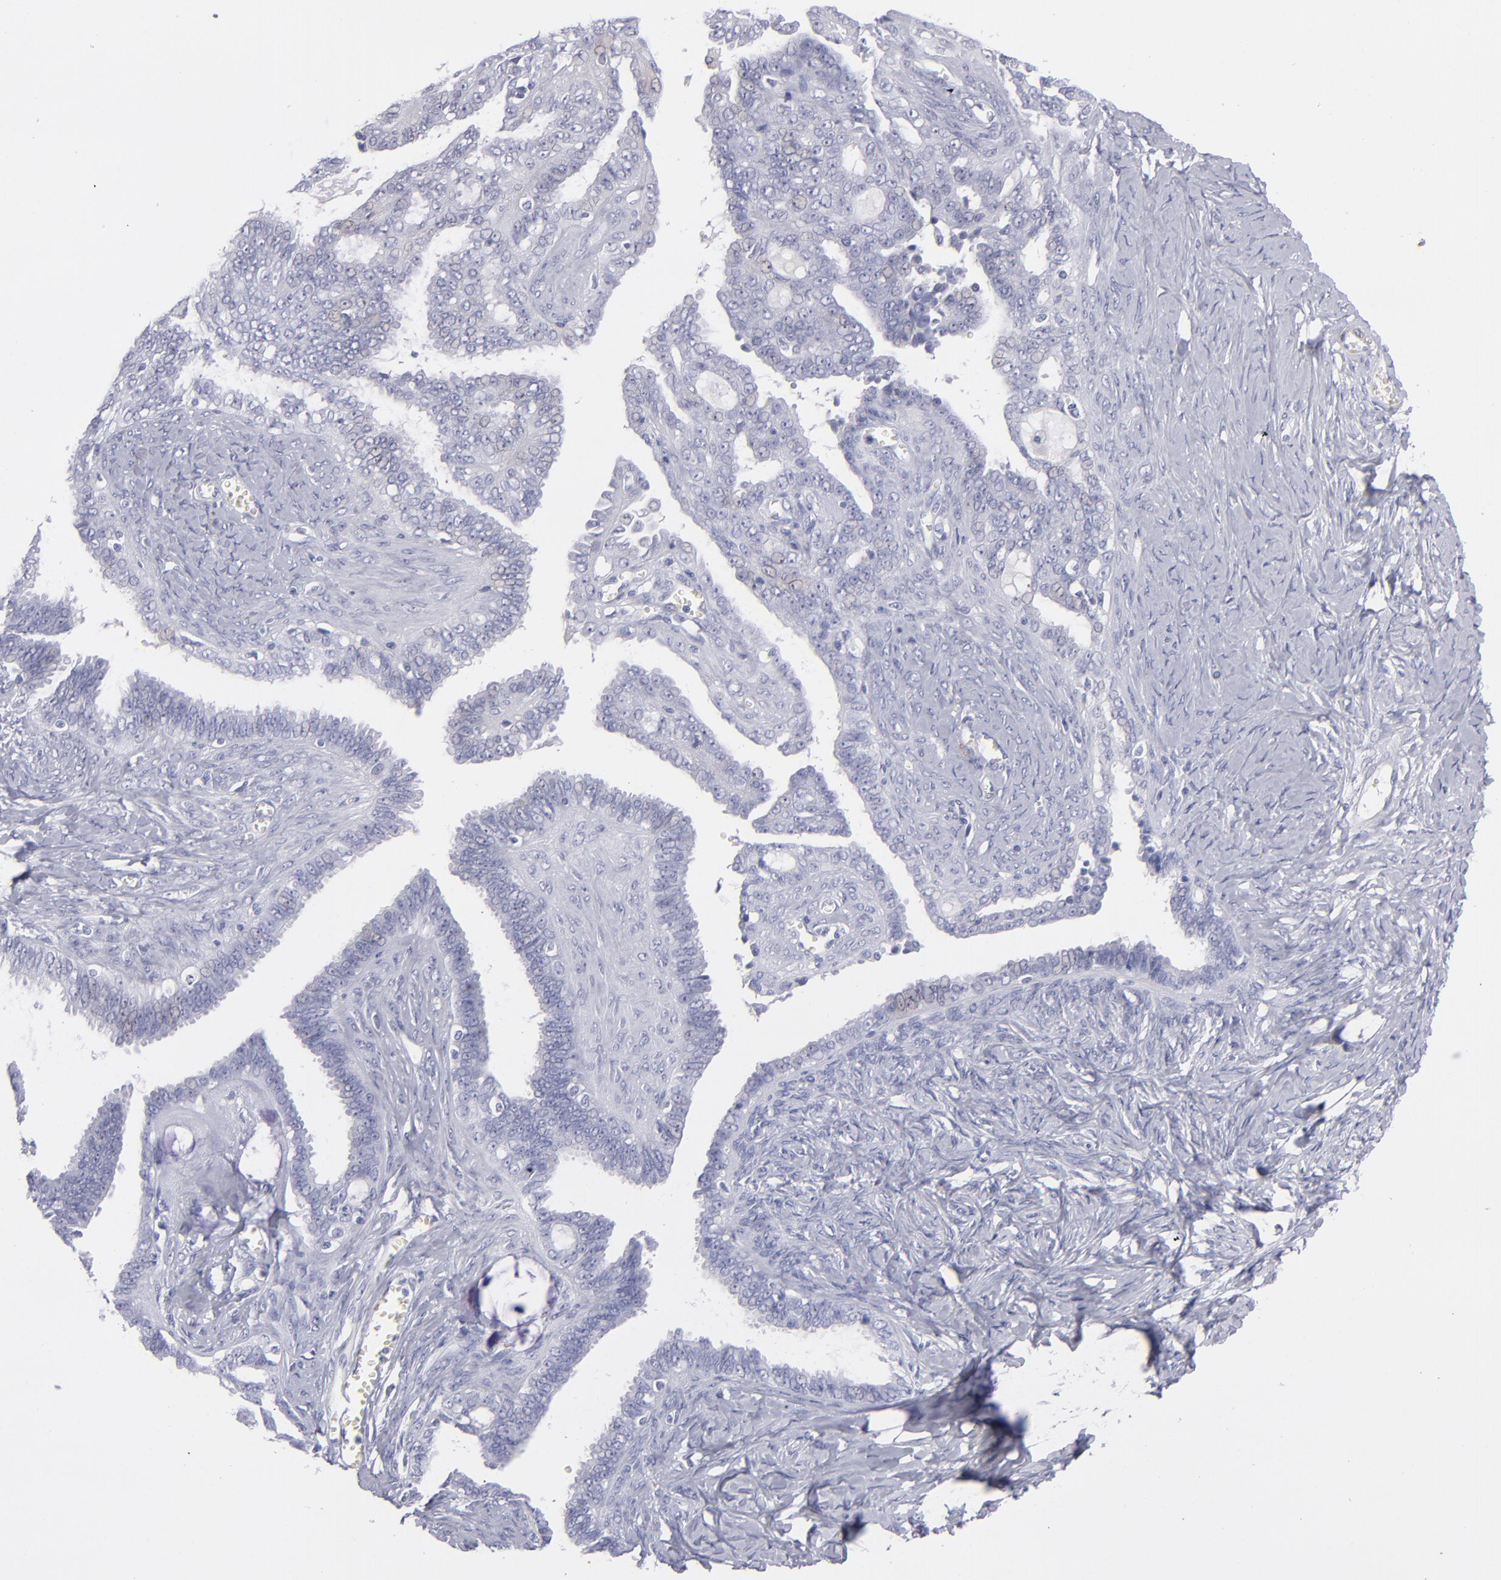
{"staining": {"intensity": "negative", "quantity": "none", "location": "none"}, "tissue": "ovarian cancer", "cell_type": "Tumor cells", "image_type": "cancer", "snomed": [{"axis": "morphology", "description": "Cystadenocarcinoma, serous, NOS"}, {"axis": "topography", "description": "Ovary"}], "caption": "This is an IHC image of human serous cystadenocarcinoma (ovarian). There is no staining in tumor cells.", "gene": "MYH11", "patient": {"sex": "female", "age": 71}}